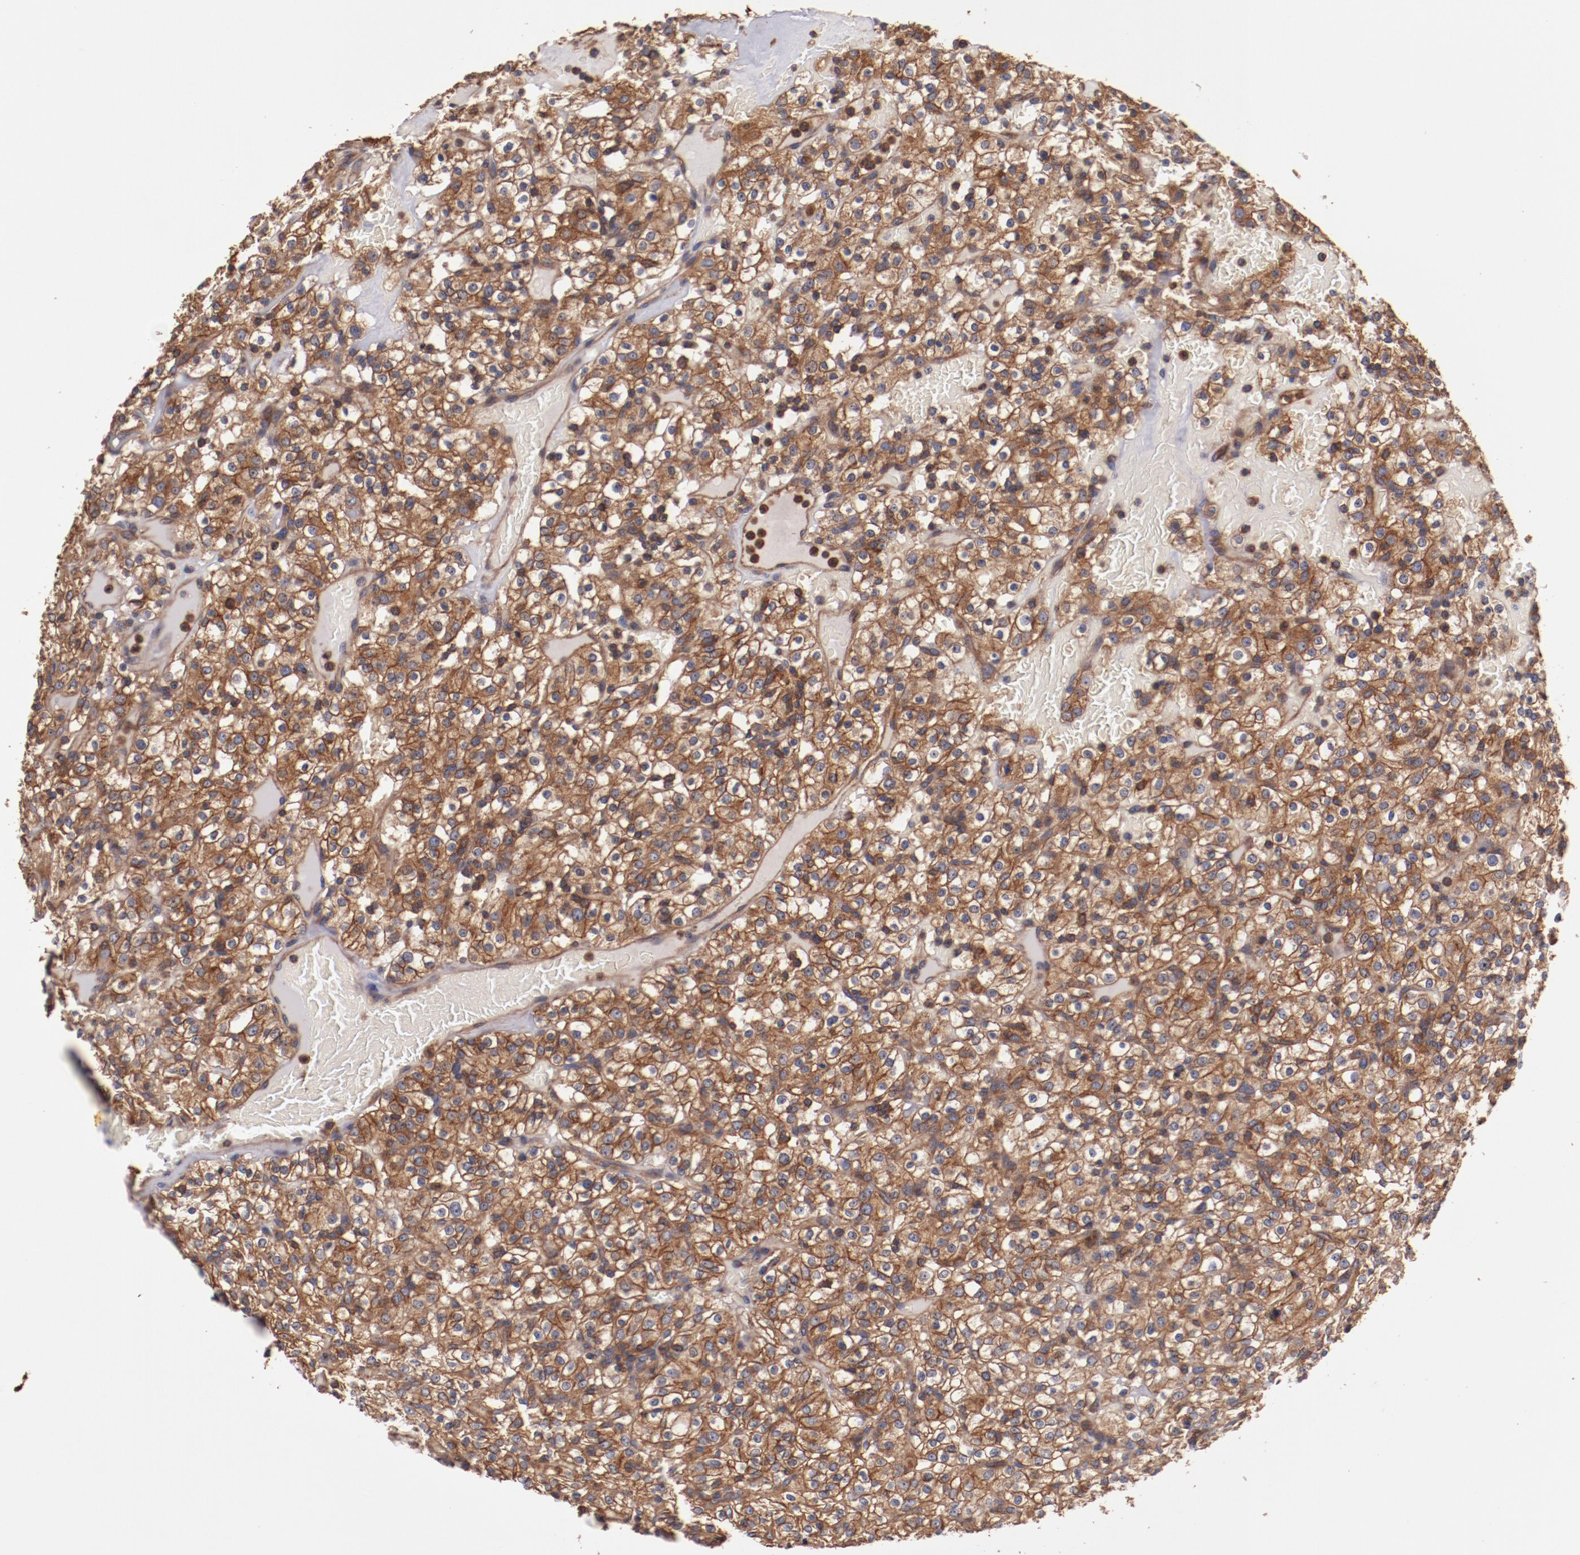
{"staining": {"intensity": "strong", "quantity": ">75%", "location": "cytoplasmic/membranous"}, "tissue": "renal cancer", "cell_type": "Tumor cells", "image_type": "cancer", "snomed": [{"axis": "morphology", "description": "Normal tissue, NOS"}, {"axis": "morphology", "description": "Adenocarcinoma, NOS"}, {"axis": "topography", "description": "Kidney"}], "caption": "Immunohistochemistry staining of renal cancer (adenocarcinoma), which exhibits high levels of strong cytoplasmic/membranous staining in approximately >75% of tumor cells indicating strong cytoplasmic/membranous protein positivity. The staining was performed using DAB (brown) for protein detection and nuclei were counterstained in hematoxylin (blue).", "gene": "TMOD3", "patient": {"sex": "female", "age": 72}}